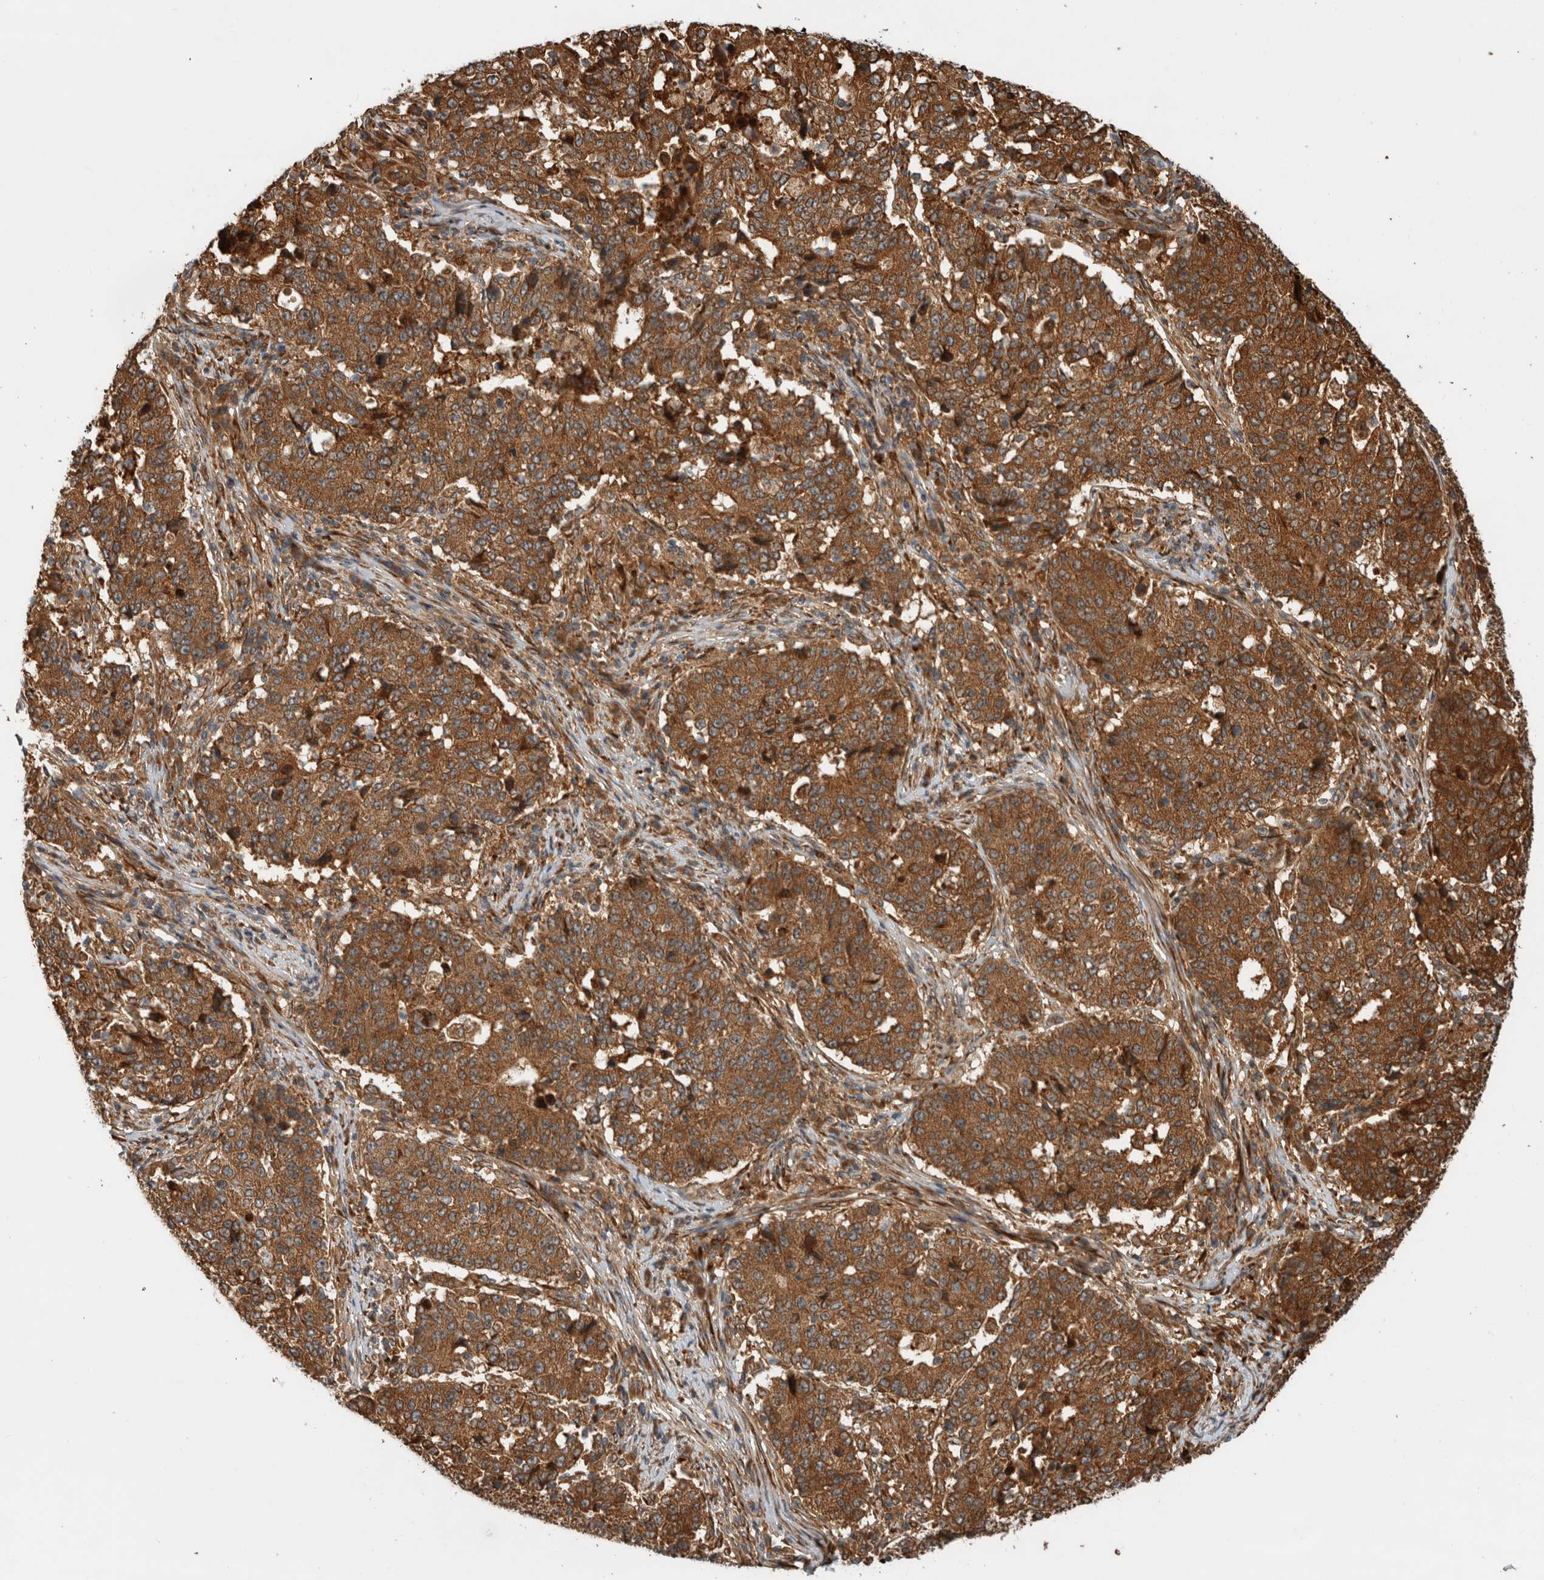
{"staining": {"intensity": "strong", "quantity": ">75%", "location": "cytoplasmic/membranous"}, "tissue": "stomach cancer", "cell_type": "Tumor cells", "image_type": "cancer", "snomed": [{"axis": "morphology", "description": "Adenocarcinoma, NOS"}, {"axis": "topography", "description": "Stomach"}], "caption": "Human adenocarcinoma (stomach) stained with a protein marker shows strong staining in tumor cells.", "gene": "TUBD1", "patient": {"sex": "male", "age": 59}}